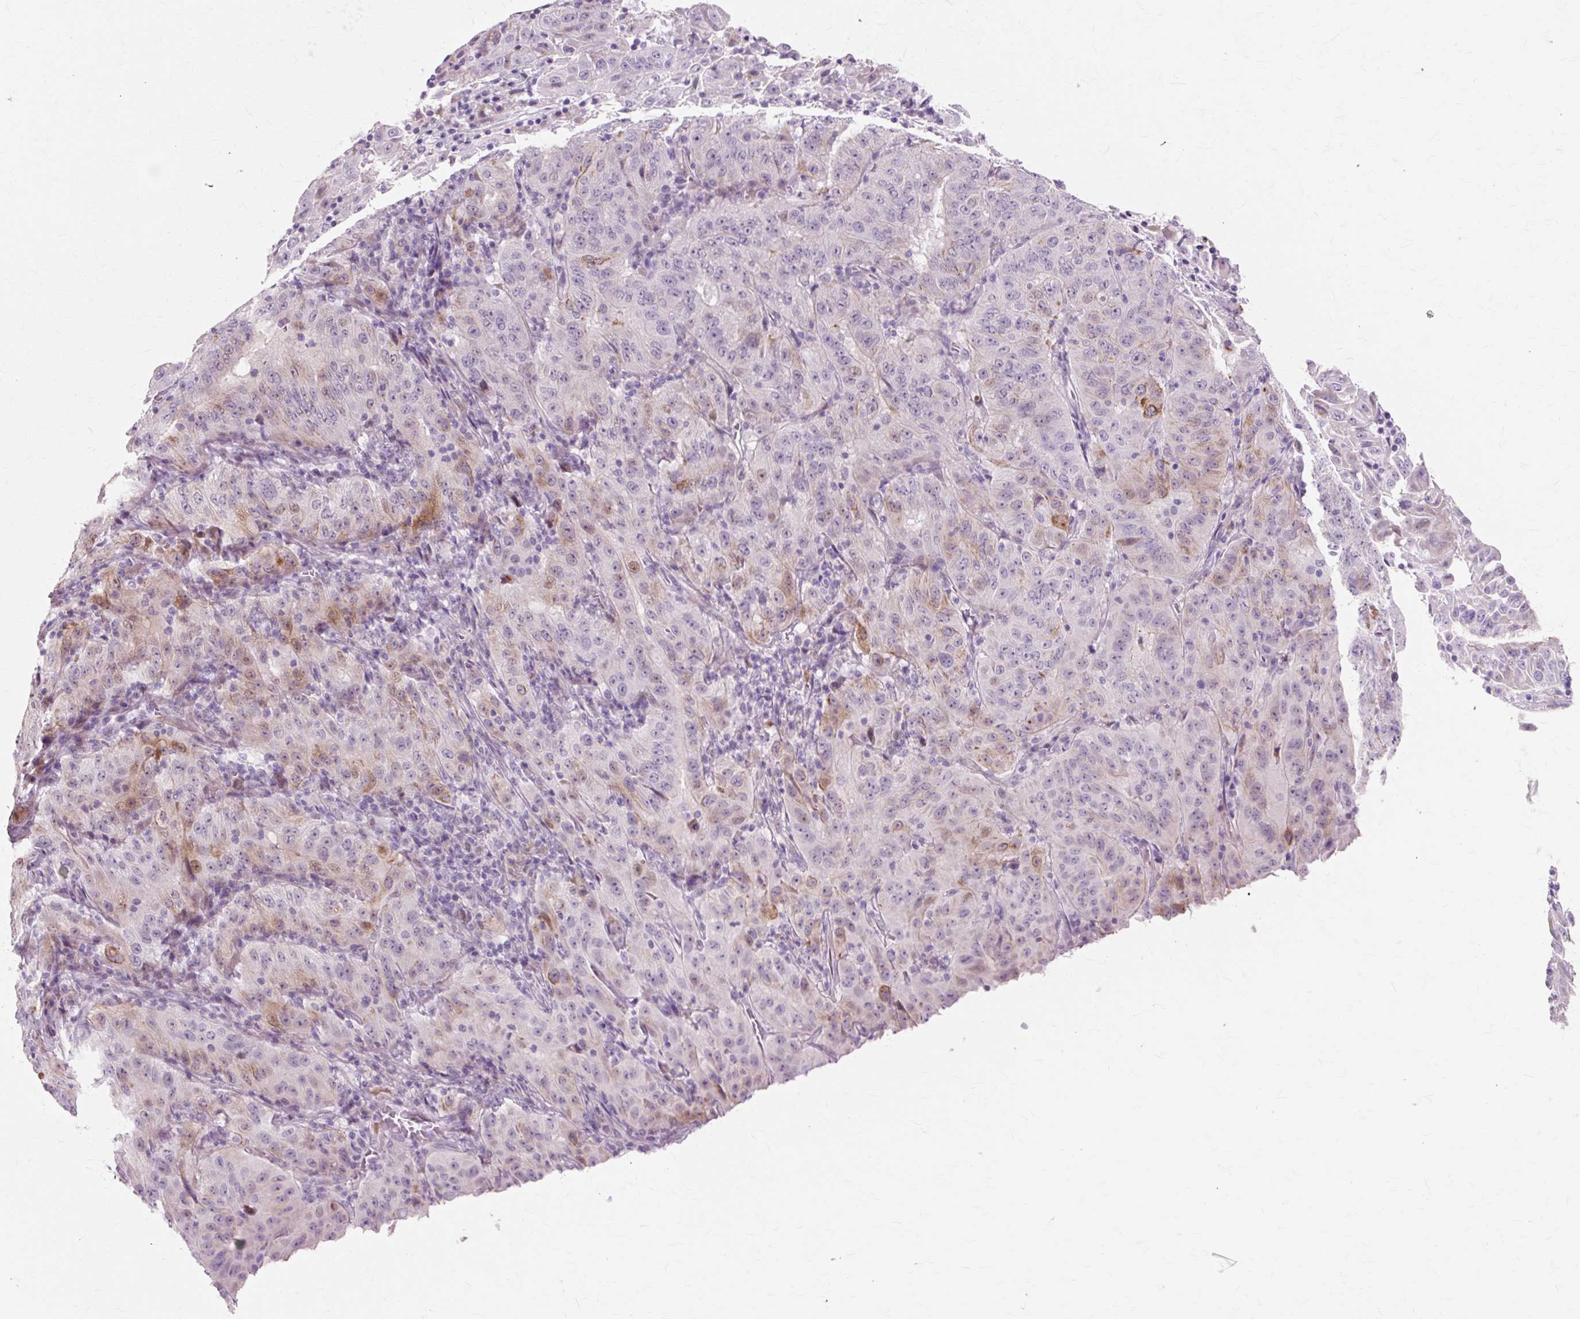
{"staining": {"intensity": "moderate", "quantity": "<25%", "location": "cytoplasmic/membranous"}, "tissue": "pancreatic cancer", "cell_type": "Tumor cells", "image_type": "cancer", "snomed": [{"axis": "morphology", "description": "Adenocarcinoma, NOS"}, {"axis": "topography", "description": "Pancreas"}], "caption": "Approximately <25% of tumor cells in pancreatic cancer (adenocarcinoma) show moderate cytoplasmic/membranous protein expression as visualized by brown immunohistochemical staining.", "gene": "IRX2", "patient": {"sex": "male", "age": 63}}